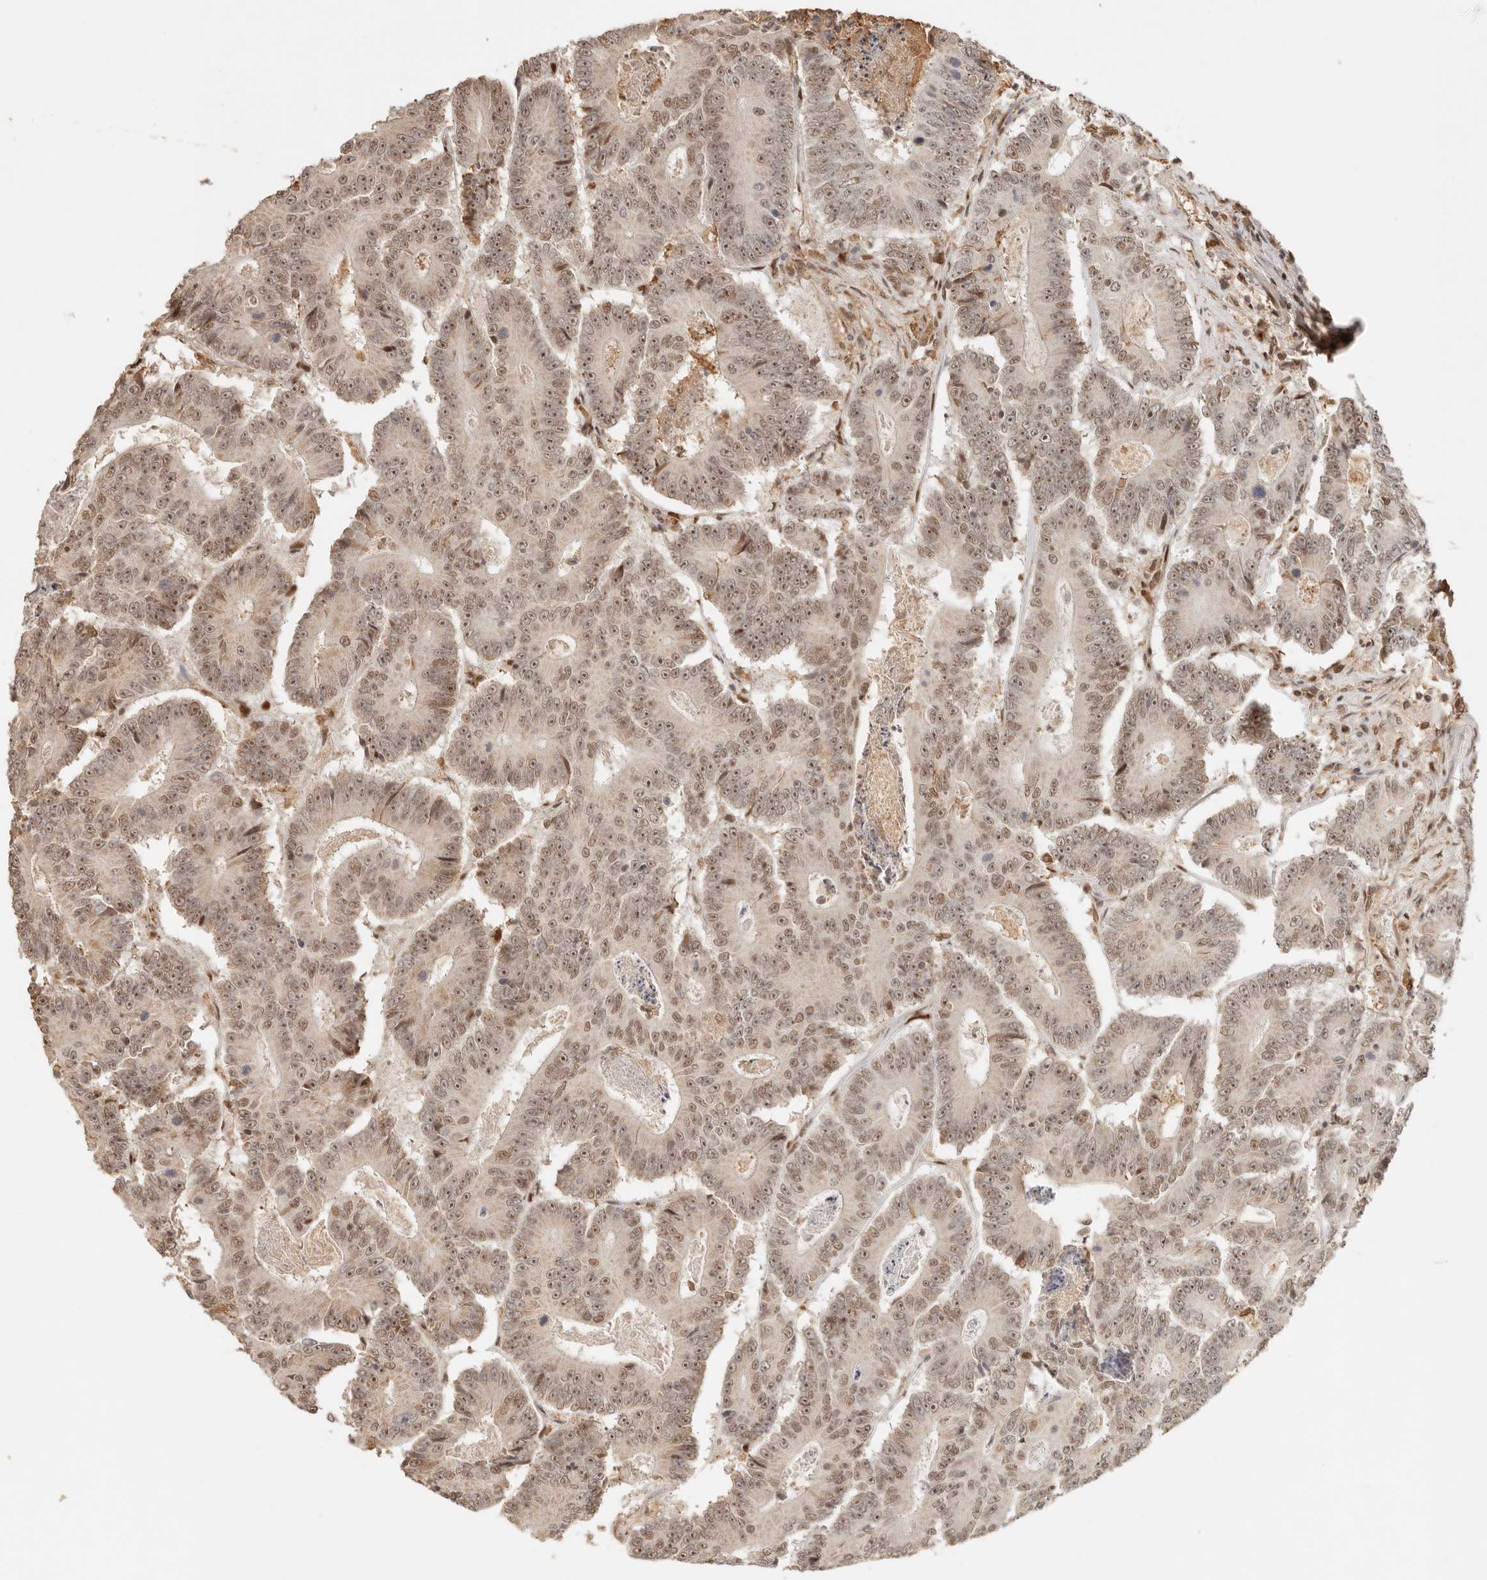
{"staining": {"intensity": "moderate", "quantity": ">75%", "location": "nuclear"}, "tissue": "colorectal cancer", "cell_type": "Tumor cells", "image_type": "cancer", "snomed": [{"axis": "morphology", "description": "Adenocarcinoma, NOS"}, {"axis": "topography", "description": "Colon"}], "caption": "A high-resolution histopathology image shows IHC staining of colorectal adenocarcinoma, which shows moderate nuclear positivity in approximately >75% of tumor cells. (IHC, brightfield microscopy, high magnification).", "gene": "NPAS2", "patient": {"sex": "male", "age": 83}}